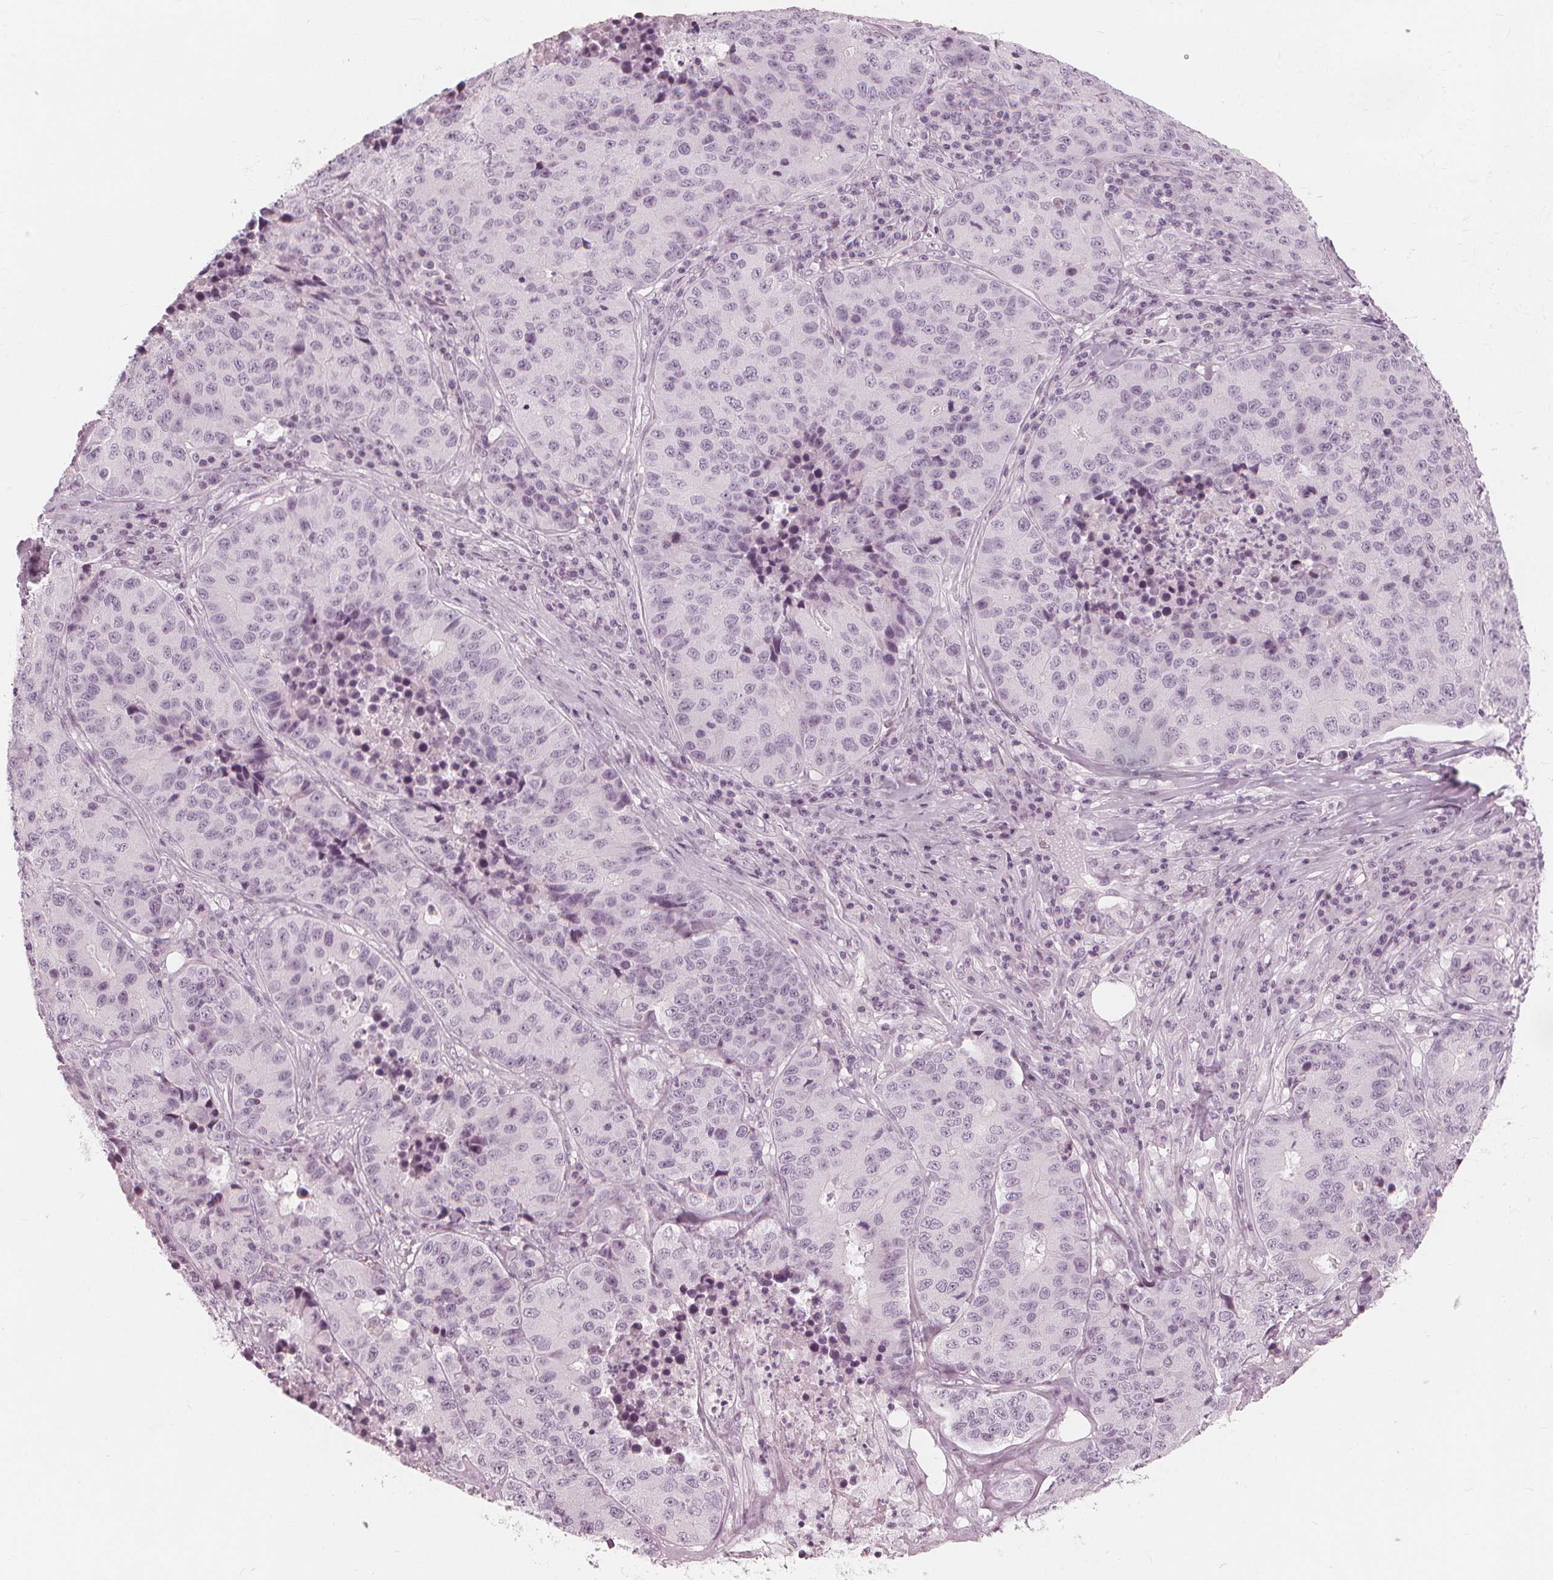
{"staining": {"intensity": "negative", "quantity": "none", "location": "none"}, "tissue": "stomach cancer", "cell_type": "Tumor cells", "image_type": "cancer", "snomed": [{"axis": "morphology", "description": "Adenocarcinoma, NOS"}, {"axis": "topography", "description": "Stomach"}], "caption": "This is a image of immunohistochemistry staining of stomach cancer, which shows no staining in tumor cells. (Immunohistochemistry (ihc), brightfield microscopy, high magnification).", "gene": "PAEP", "patient": {"sex": "male", "age": 71}}